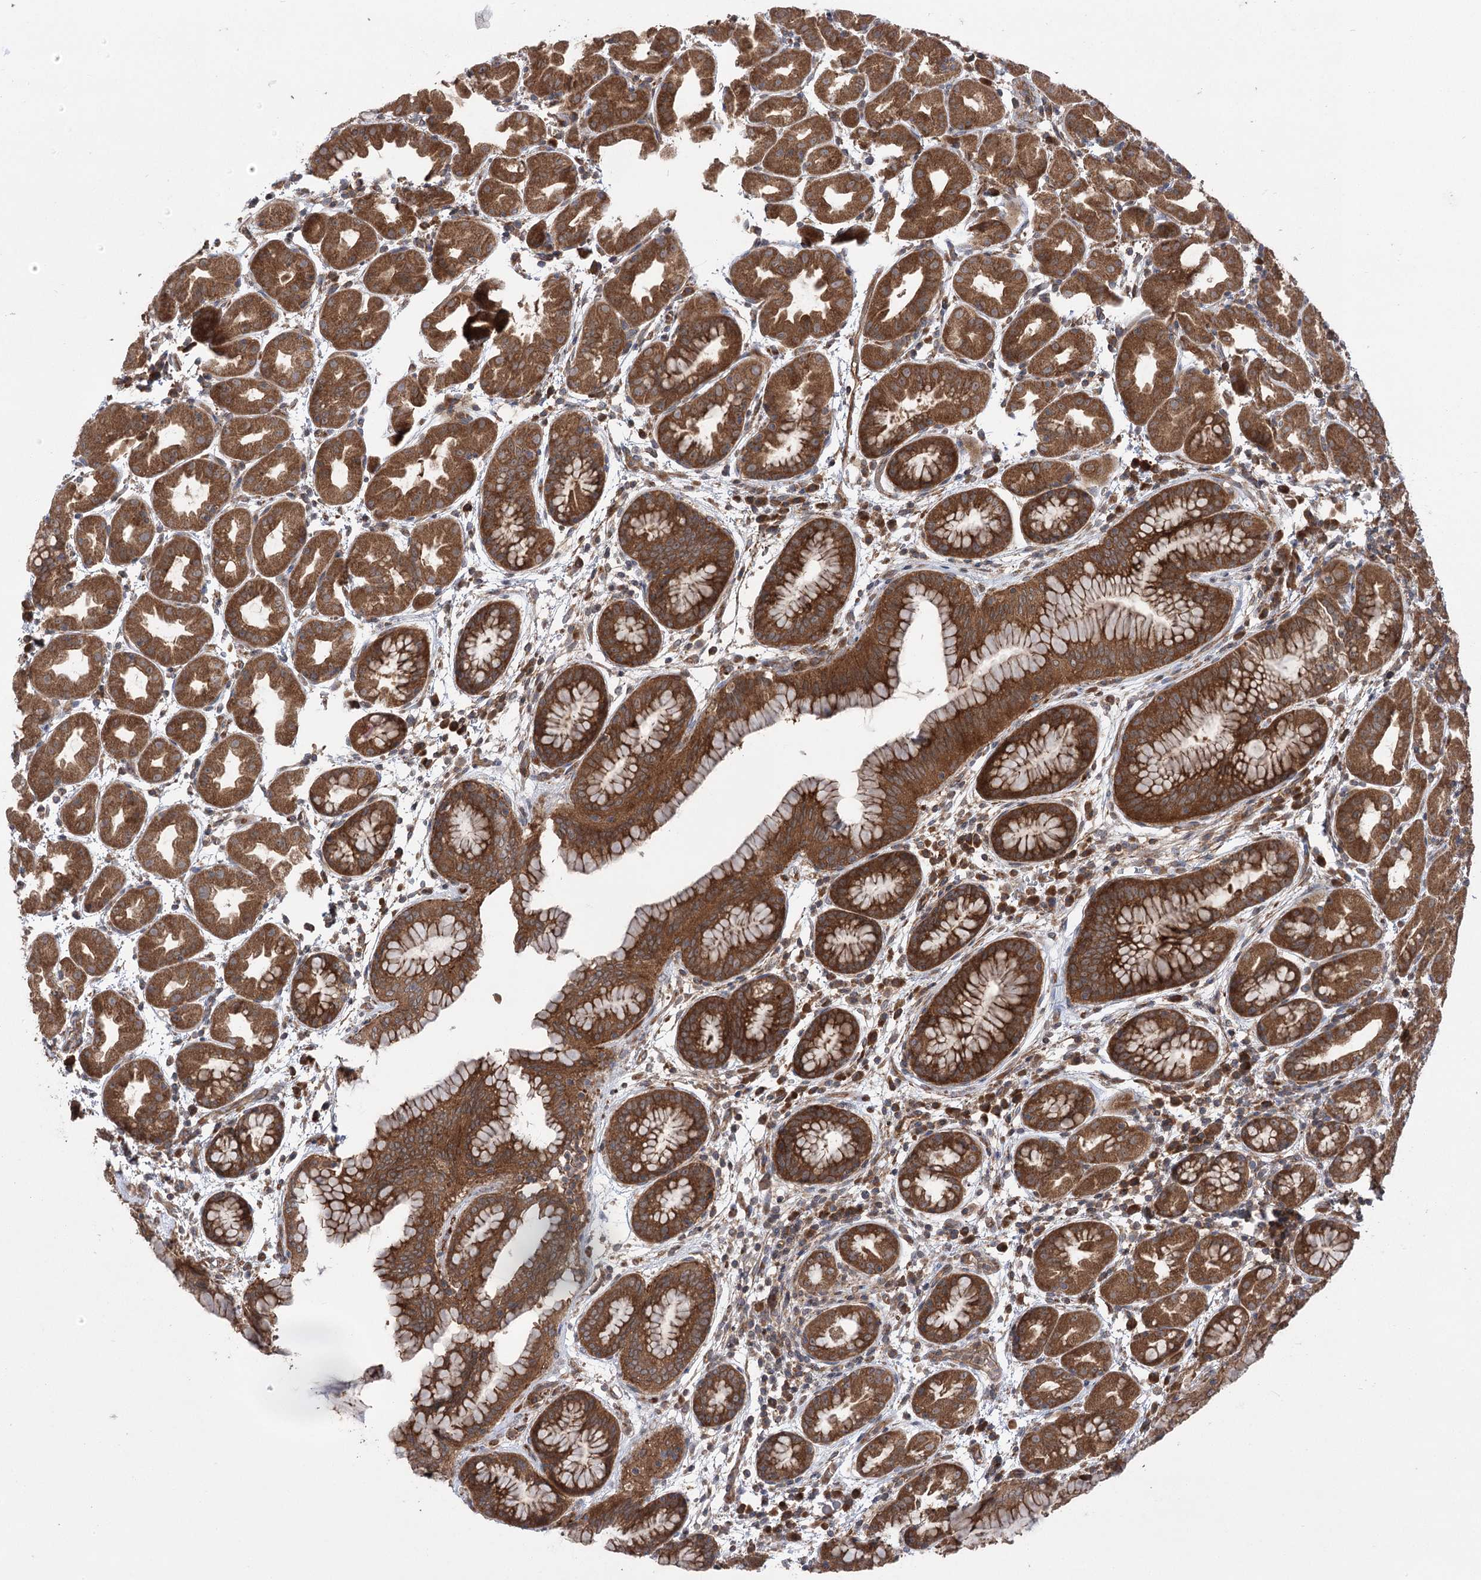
{"staining": {"intensity": "strong", "quantity": ">75%", "location": "cytoplasmic/membranous"}, "tissue": "stomach", "cell_type": "Glandular cells", "image_type": "normal", "snomed": [{"axis": "morphology", "description": "Normal tissue, NOS"}, {"axis": "topography", "description": "Stomach"}], "caption": "Normal stomach shows strong cytoplasmic/membranous positivity in approximately >75% of glandular cells.", "gene": "VPS37B", "patient": {"sex": "female", "age": 79}}